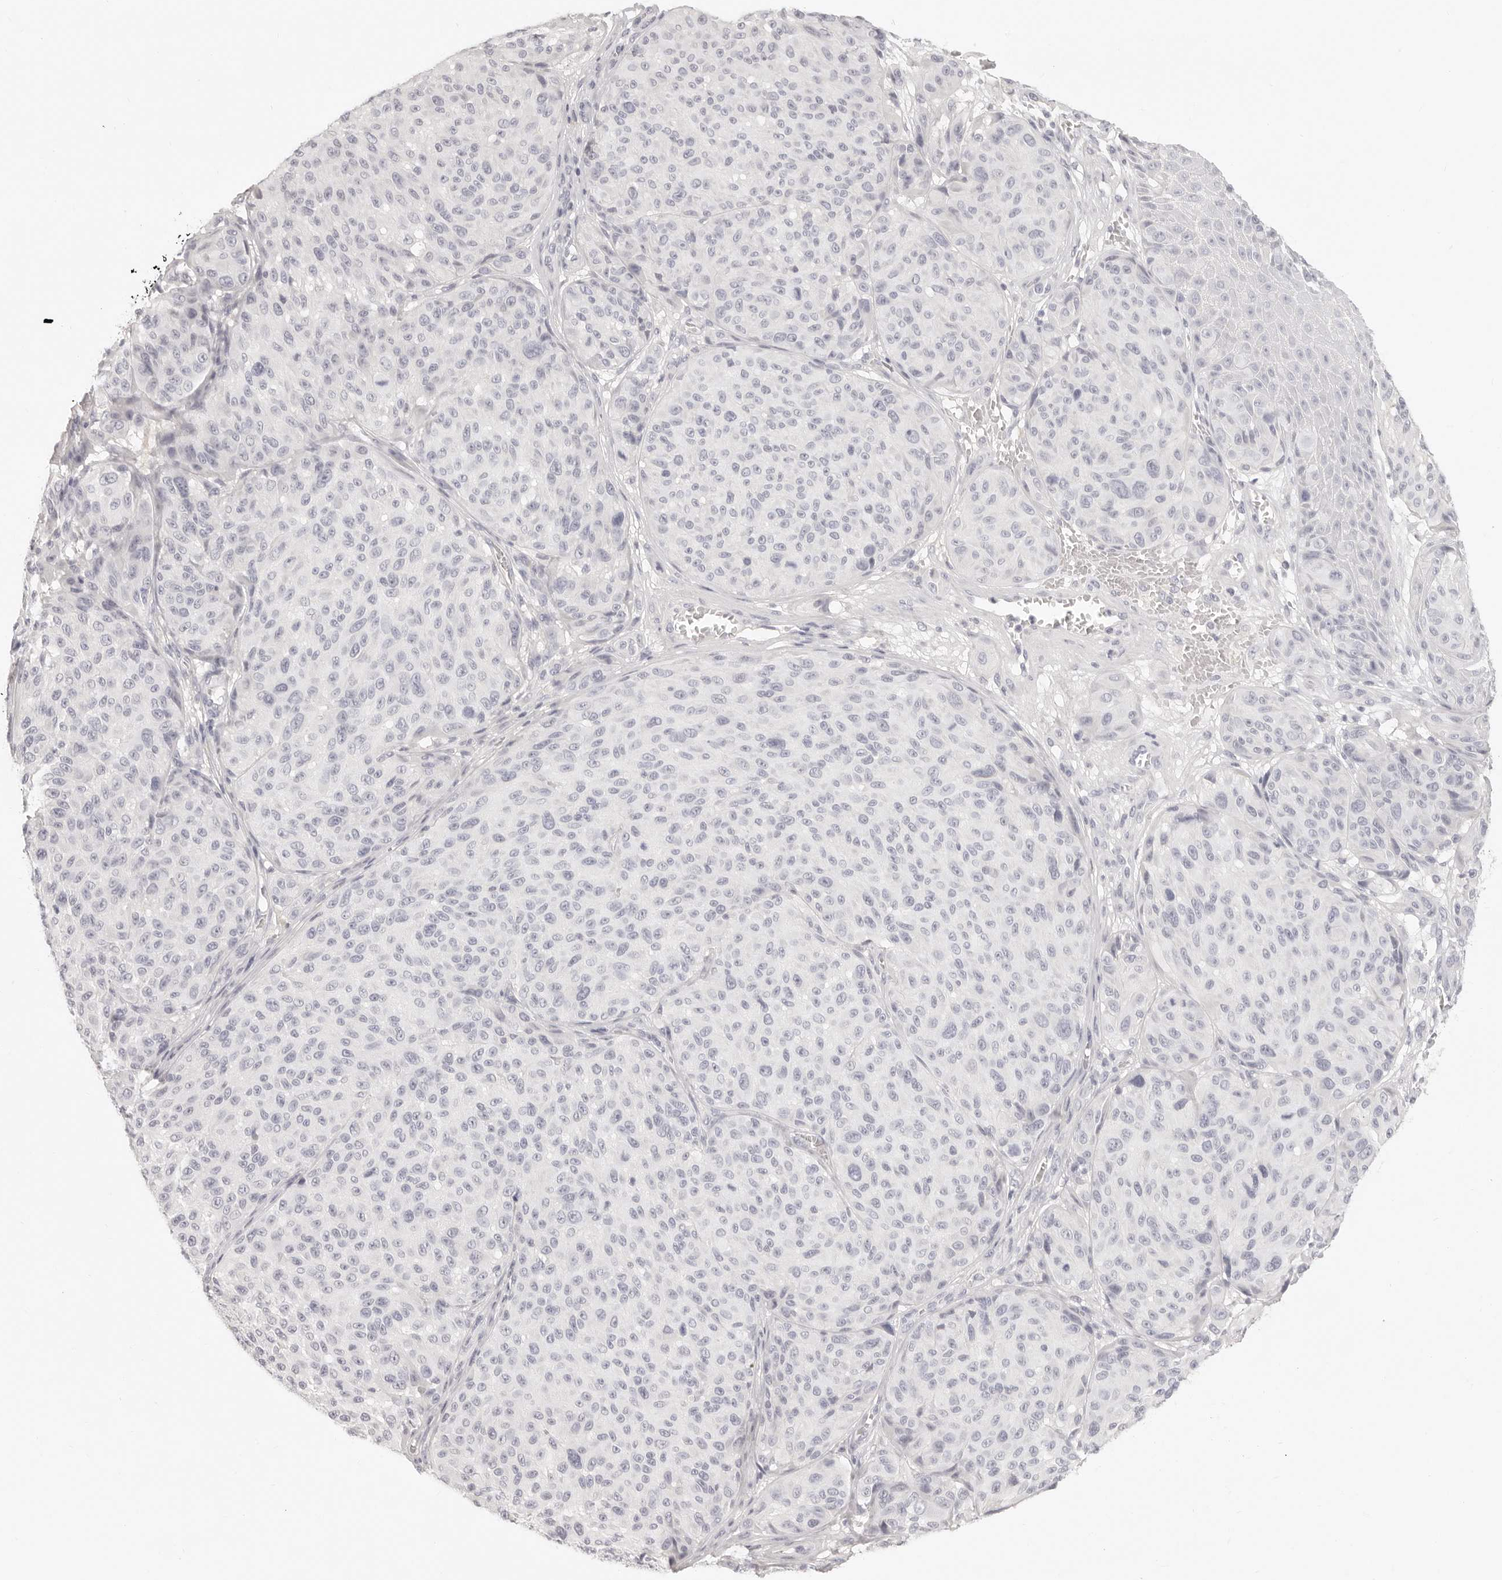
{"staining": {"intensity": "negative", "quantity": "none", "location": "none"}, "tissue": "melanoma", "cell_type": "Tumor cells", "image_type": "cancer", "snomed": [{"axis": "morphology", "description": "Malignant melanoma, NOS"}, {"axis": "topography", "description": "Skin"}], "caption": "A high-resolution micrograph shows IHC staining of melanoma, which reveals no significant positivity in tumor cells.", "gene": "FABP1", "patient": {"sex": "male", "age": 83}}